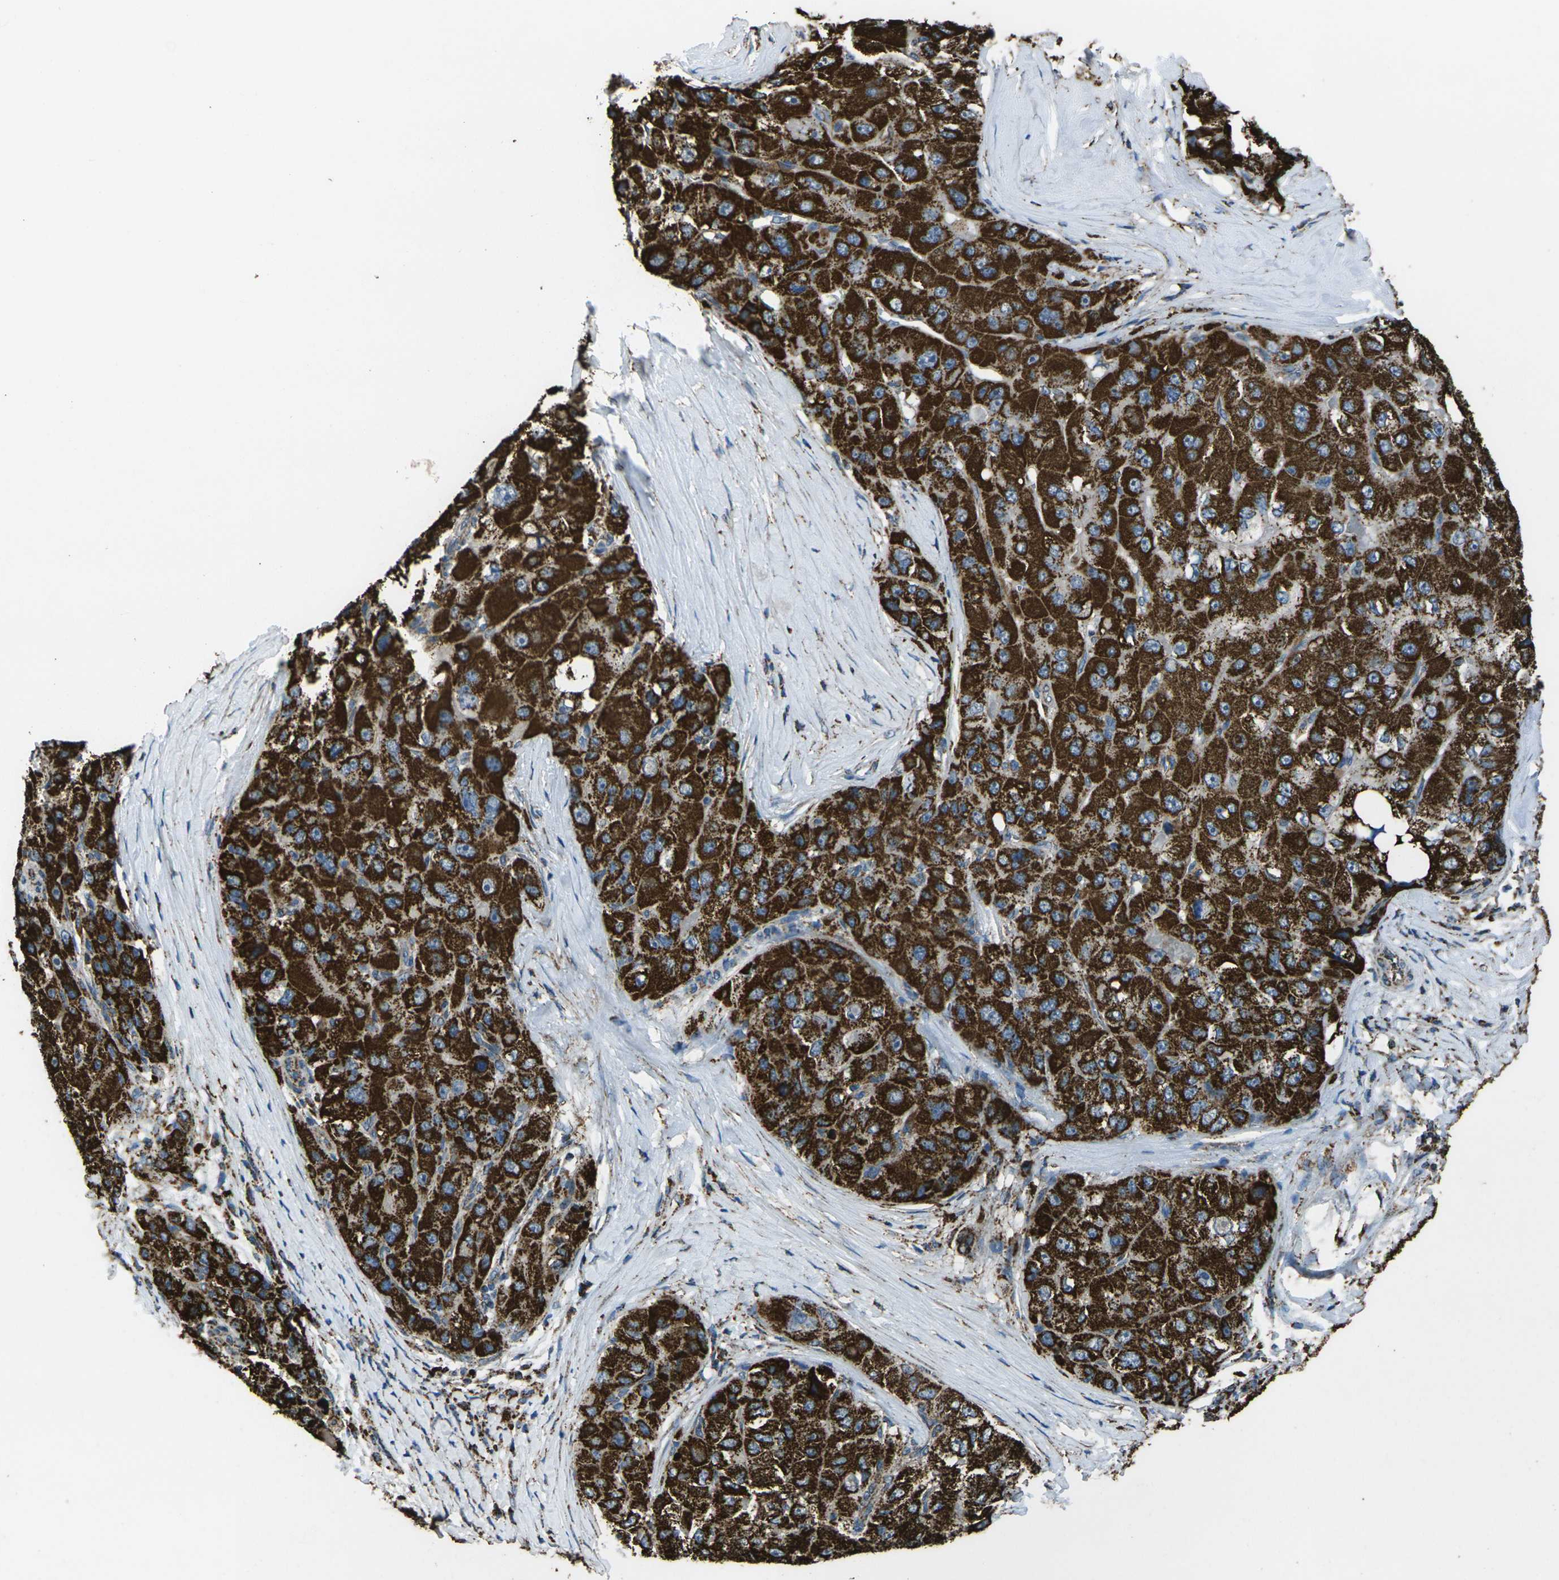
{"staining": {"intensity": "strong", "quantity": ">75%", "location": "cytoplasmic/membranous"}, "tissue": "liver cancer", "cell_type": "Tumor cells", "image_type": "cancer", "snomed": [{"axis": "morphology", "description": "Carcinoma, Hepatocellular, NOS"}, {"axis": "topography", "description": "Liver"}], "caption": "Strong cytoplasmic/membranous staining is present in approximately >75% of tumor cells in liver cancer.", "gene": "KLHL5", "patient": {"sex": "male", "age": 80}}